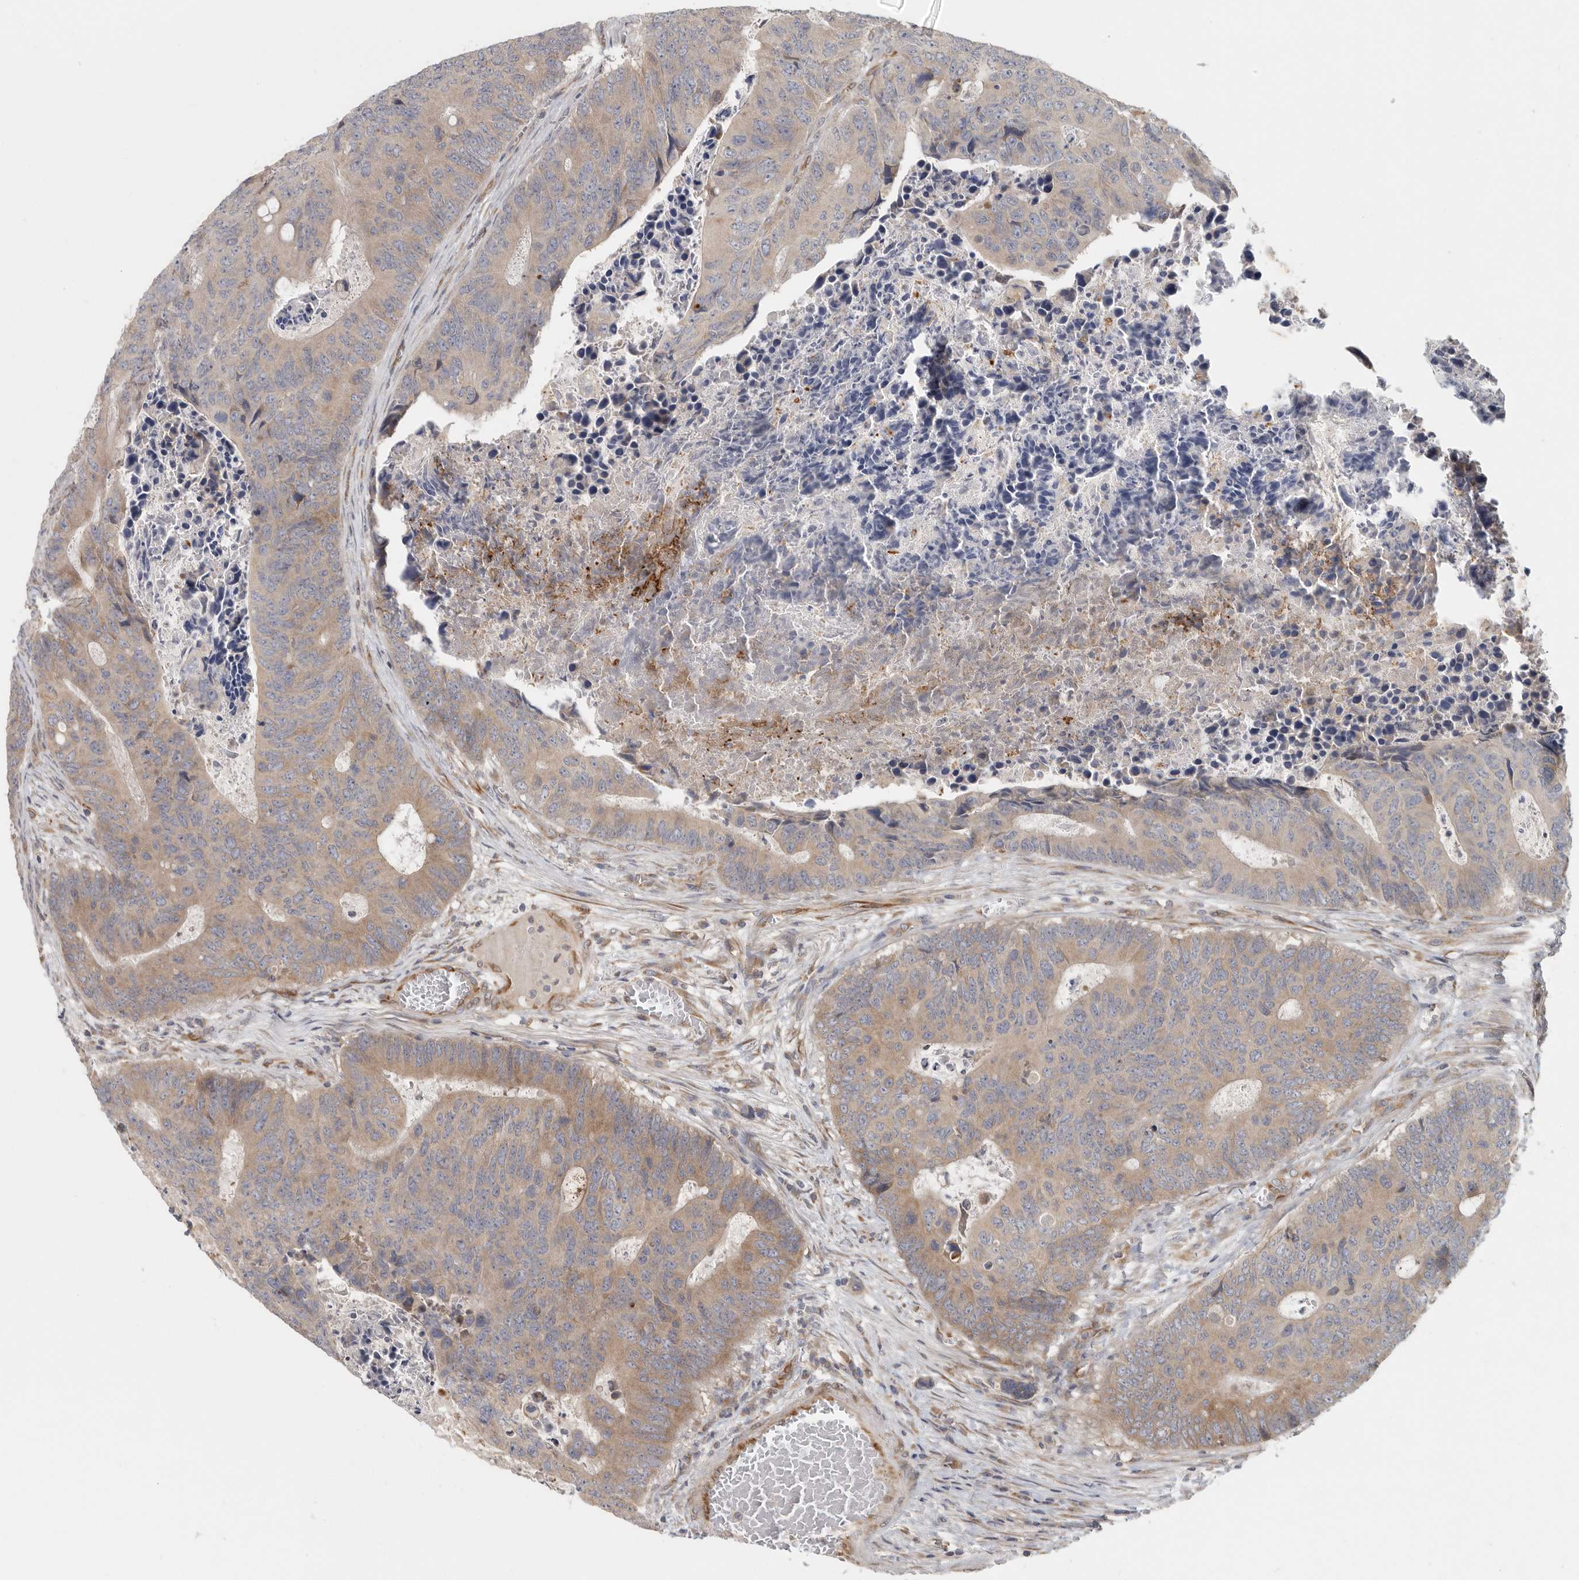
{"staining": {"intensity": "moderate", "quantity": "25%-75%", "location": "cytoplasmic/membranous"}, "tissue": "colorectal cancer", "cell_type": "Tumor cells", "image_type": "cancer", "snomed": [{"axis": "morphology", "description": "Adenocarcinoma, NOS"}, {"axis": "topography", "description": "Colon"}], "caption": "DAB (3,3'-diaminobenzidine) immunohistochemical staining of human colorectal cancer (adenocarcinoma) reveals moderate cytoplasmic/membranous protein expression in about 25%-75% of tumor cells.", "gene": "BCAP29", "patient": {"sex": "male", "age": 87}}